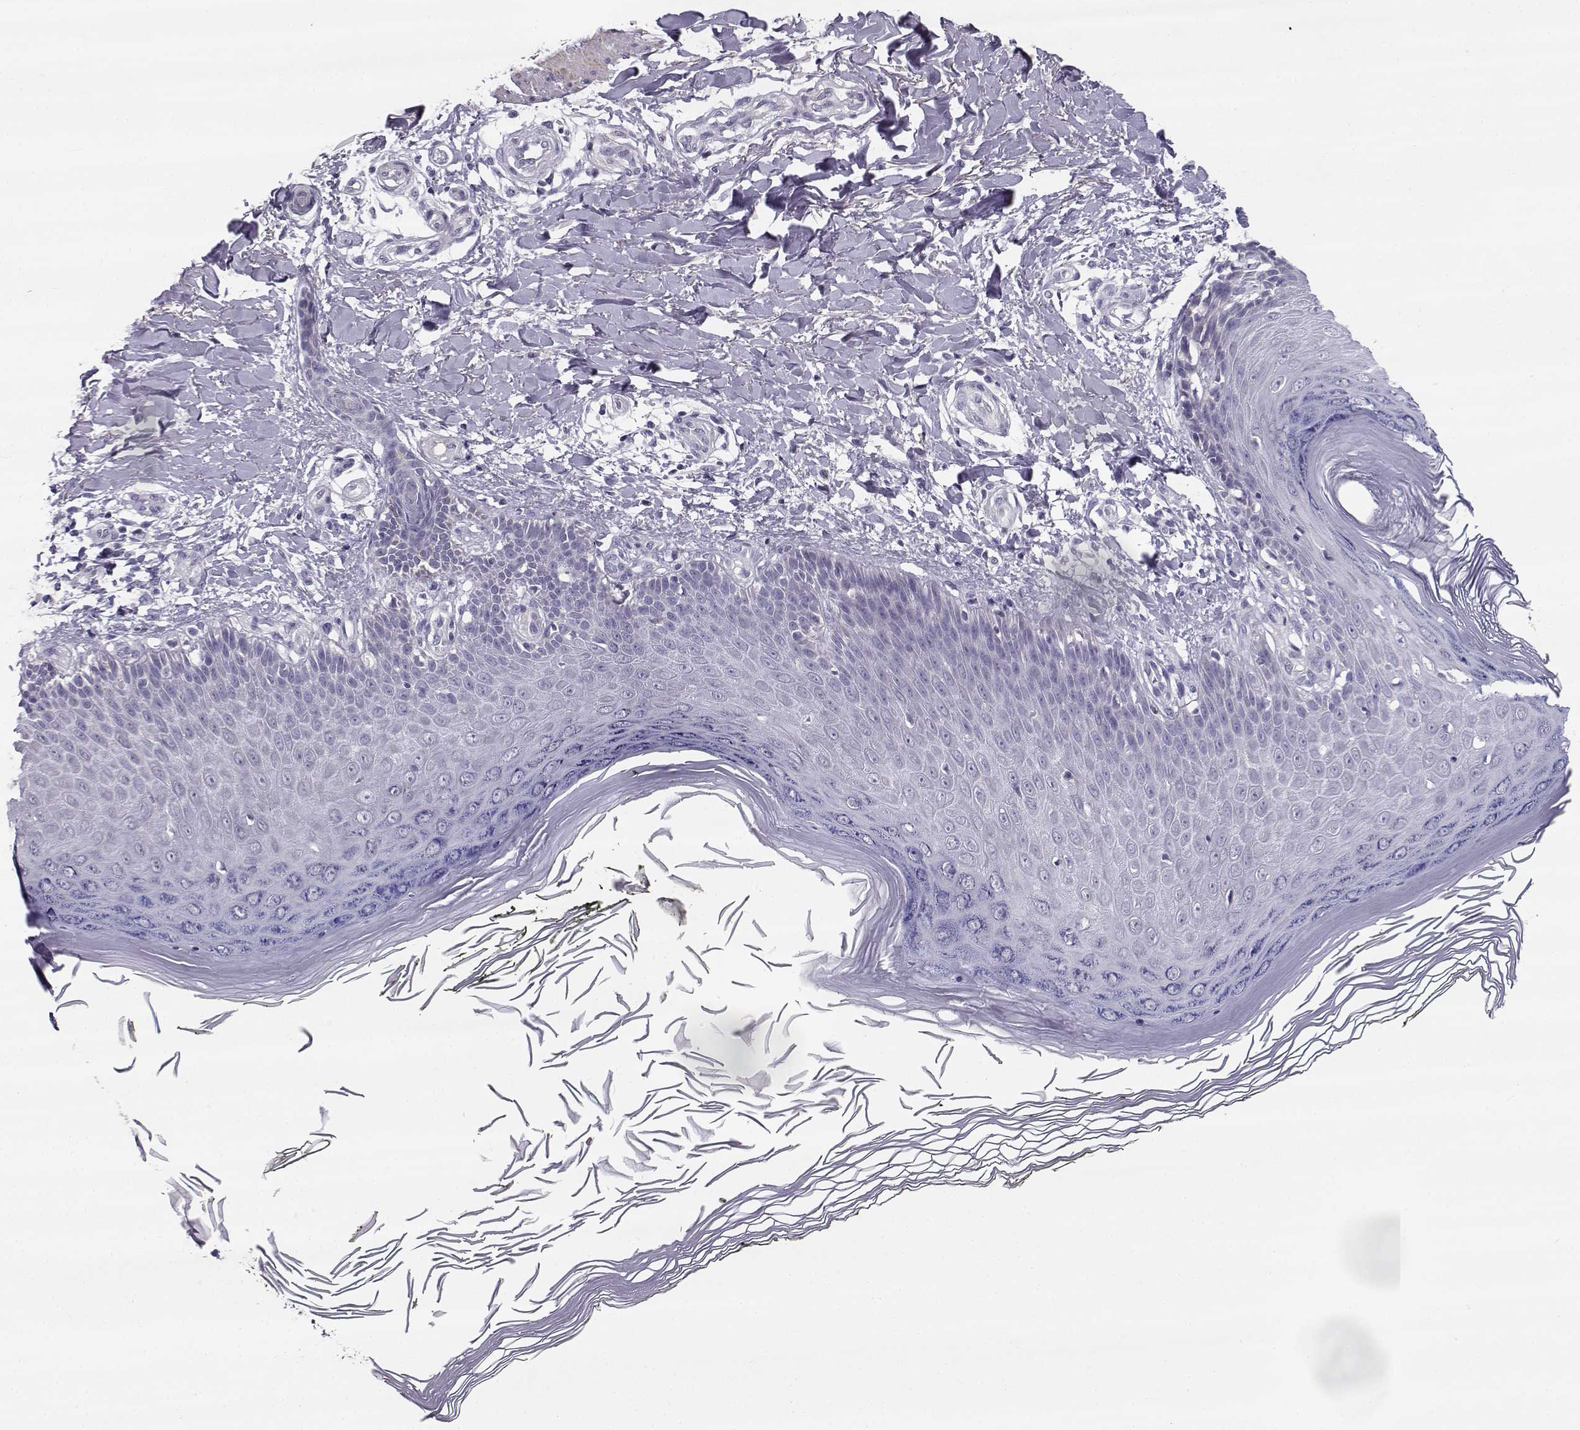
{"staining": {"intensity": "negative", "quantity": "none", "location": "none"}, "tissue": "skin", "cell_type": "Fibroblasts", "image_type": "normal", "snomed": [{"axis": "morphology", "description": "Normal tissue, NOS"}, {"axis": "topography", "description": "Skin"}], "caption": "A high-resolution histopathology image shows immunohistochemistry staining of benign skin, which shows no significant positivity in fibroblasts.", "gene": "CREB3L3", "patient": {"sex": "female", "age": 62}}